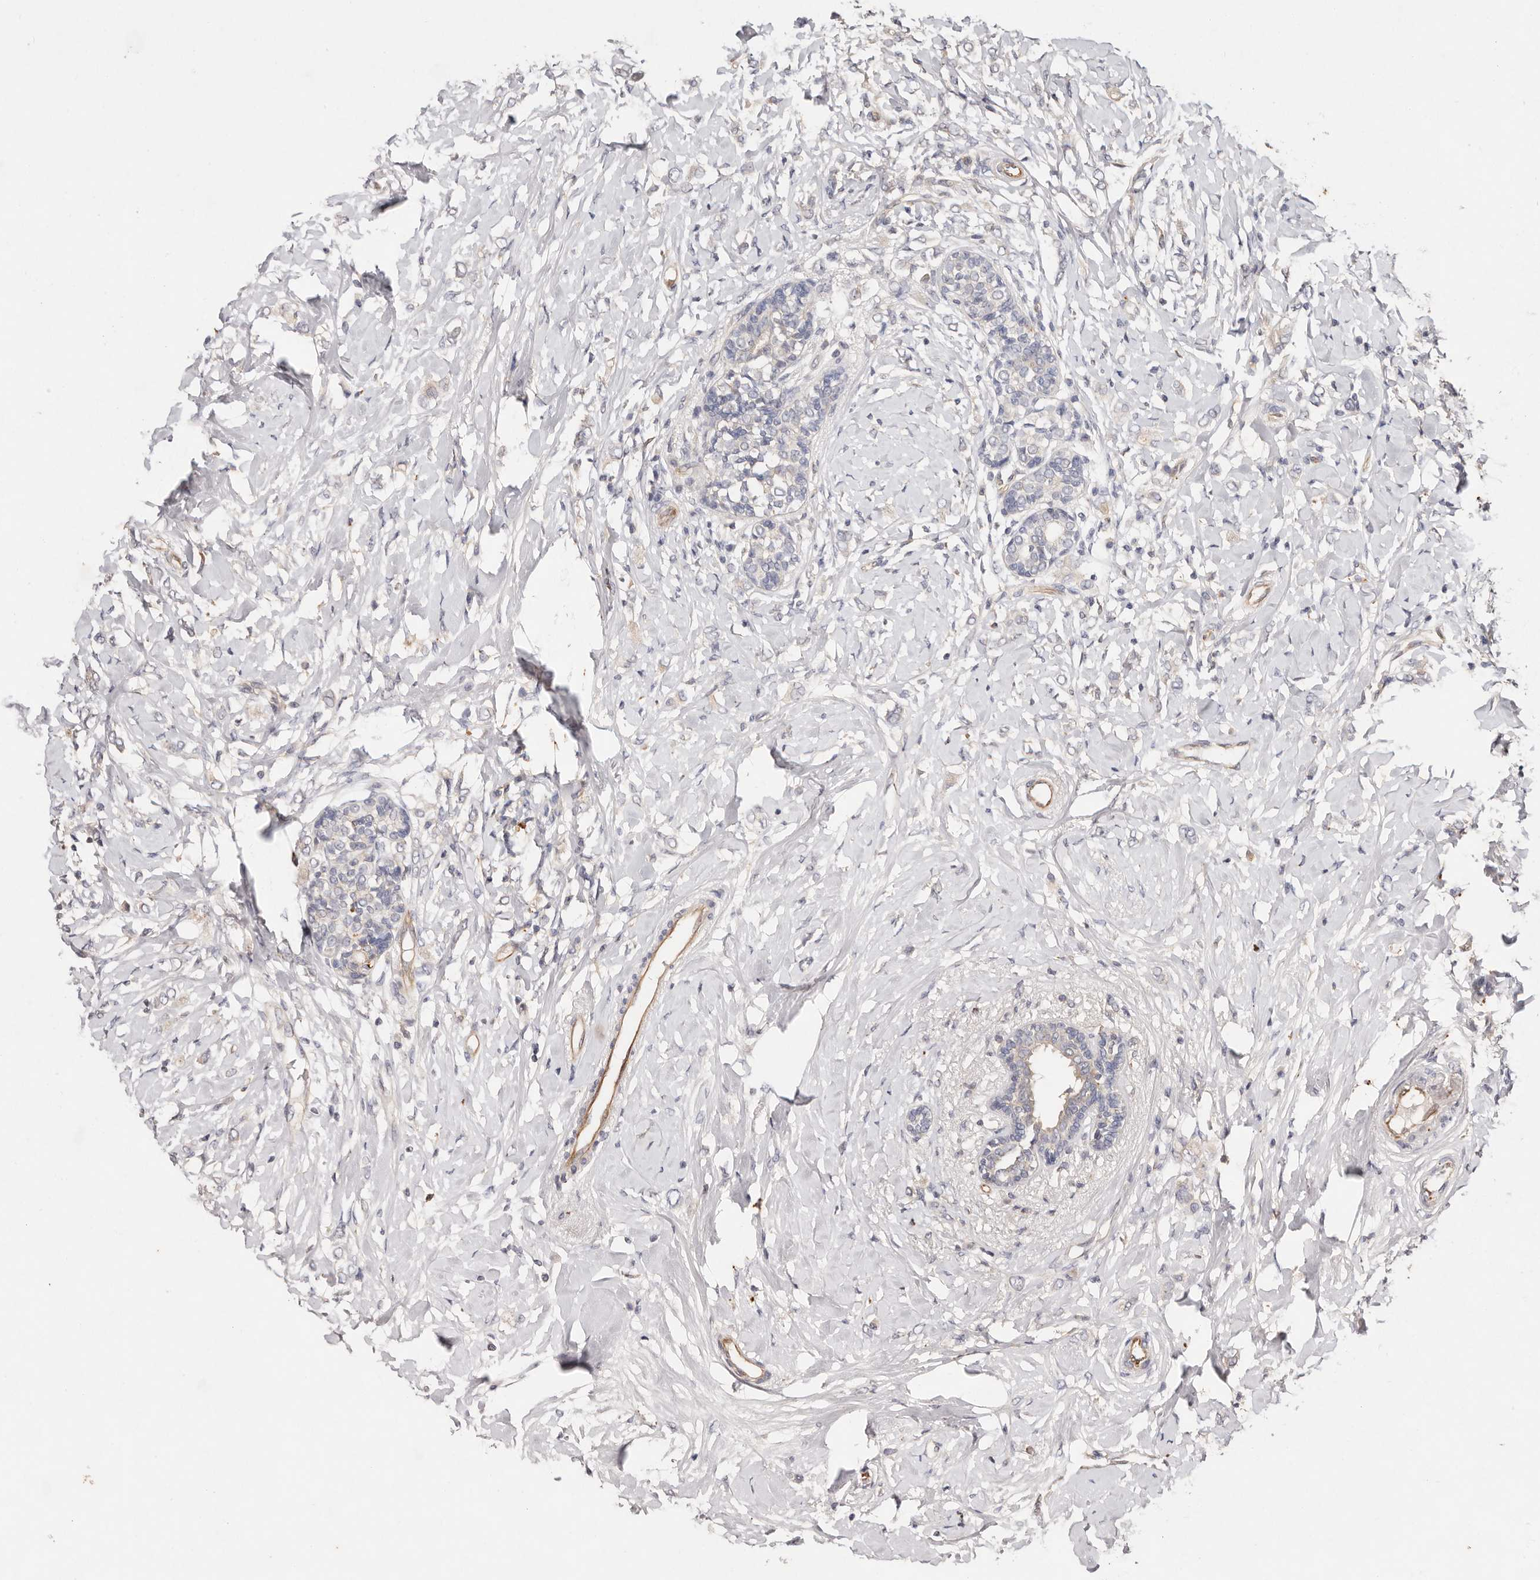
{"staining": {"intensity": "negative", "quantity": "none", "location": "none"}, "tissue": "breast cancer", "cell_type": "Tumor cells", "image_type": "cancer", "snomed": [{"axis": "morphology", "description": "Normal tissue, NOS"}, {"axis": "morphology", "description": "Lobular carcinoma"}, {"axis": "topography", "description": "Breast"}], "caption": "The photomicrograph reveals no significant staining in tumor cells of breast lobular carcinoma.", "gene": "THBS3", "patient": {"sex": "female", "age": 47}}